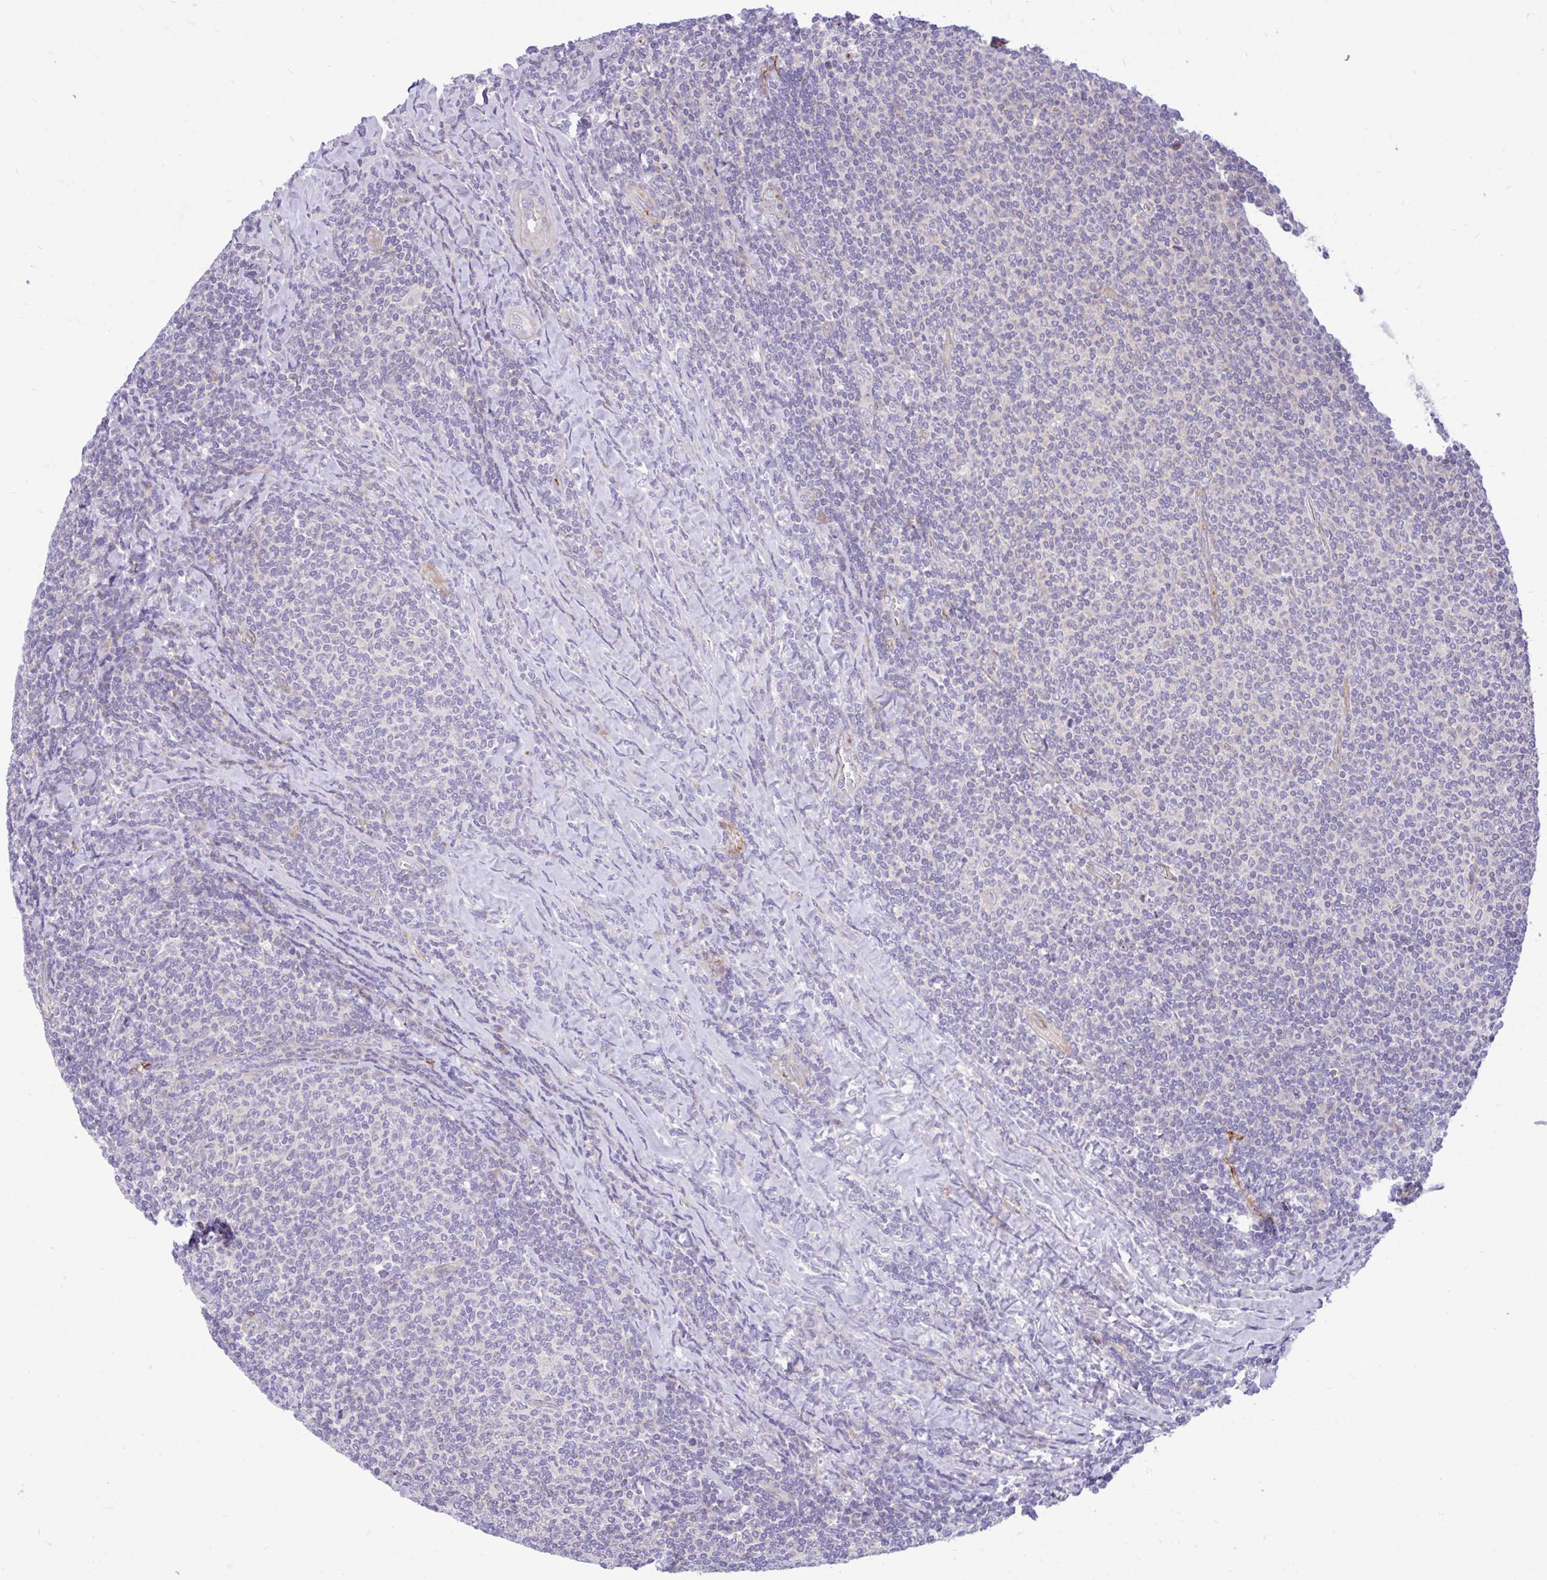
{"staining": {"intensity": "negative", "quantity": "none", "location": "none"}, "tissue": "lymphoma", "cell_type": "Tumor cells", "image_type": "cancer", "snomed": [{"axis": "morphology", "description": "Malignant lymphoma, non-Hodgkin's type, Low grade"}, {"axis": "topography", "description": "Lymph node"}], "caption": "Immunohistochemistry photomicrograph of lymphoma stained for a protein (brown), which exhibits no positivity in tumor cells. (Brightfield microscopy of DAB (3,3'-diaminobenzidine) immunohistochemistry at high magnification).", "gene": "ESPNL", "patient": {"sex": "male", "age": 52}}